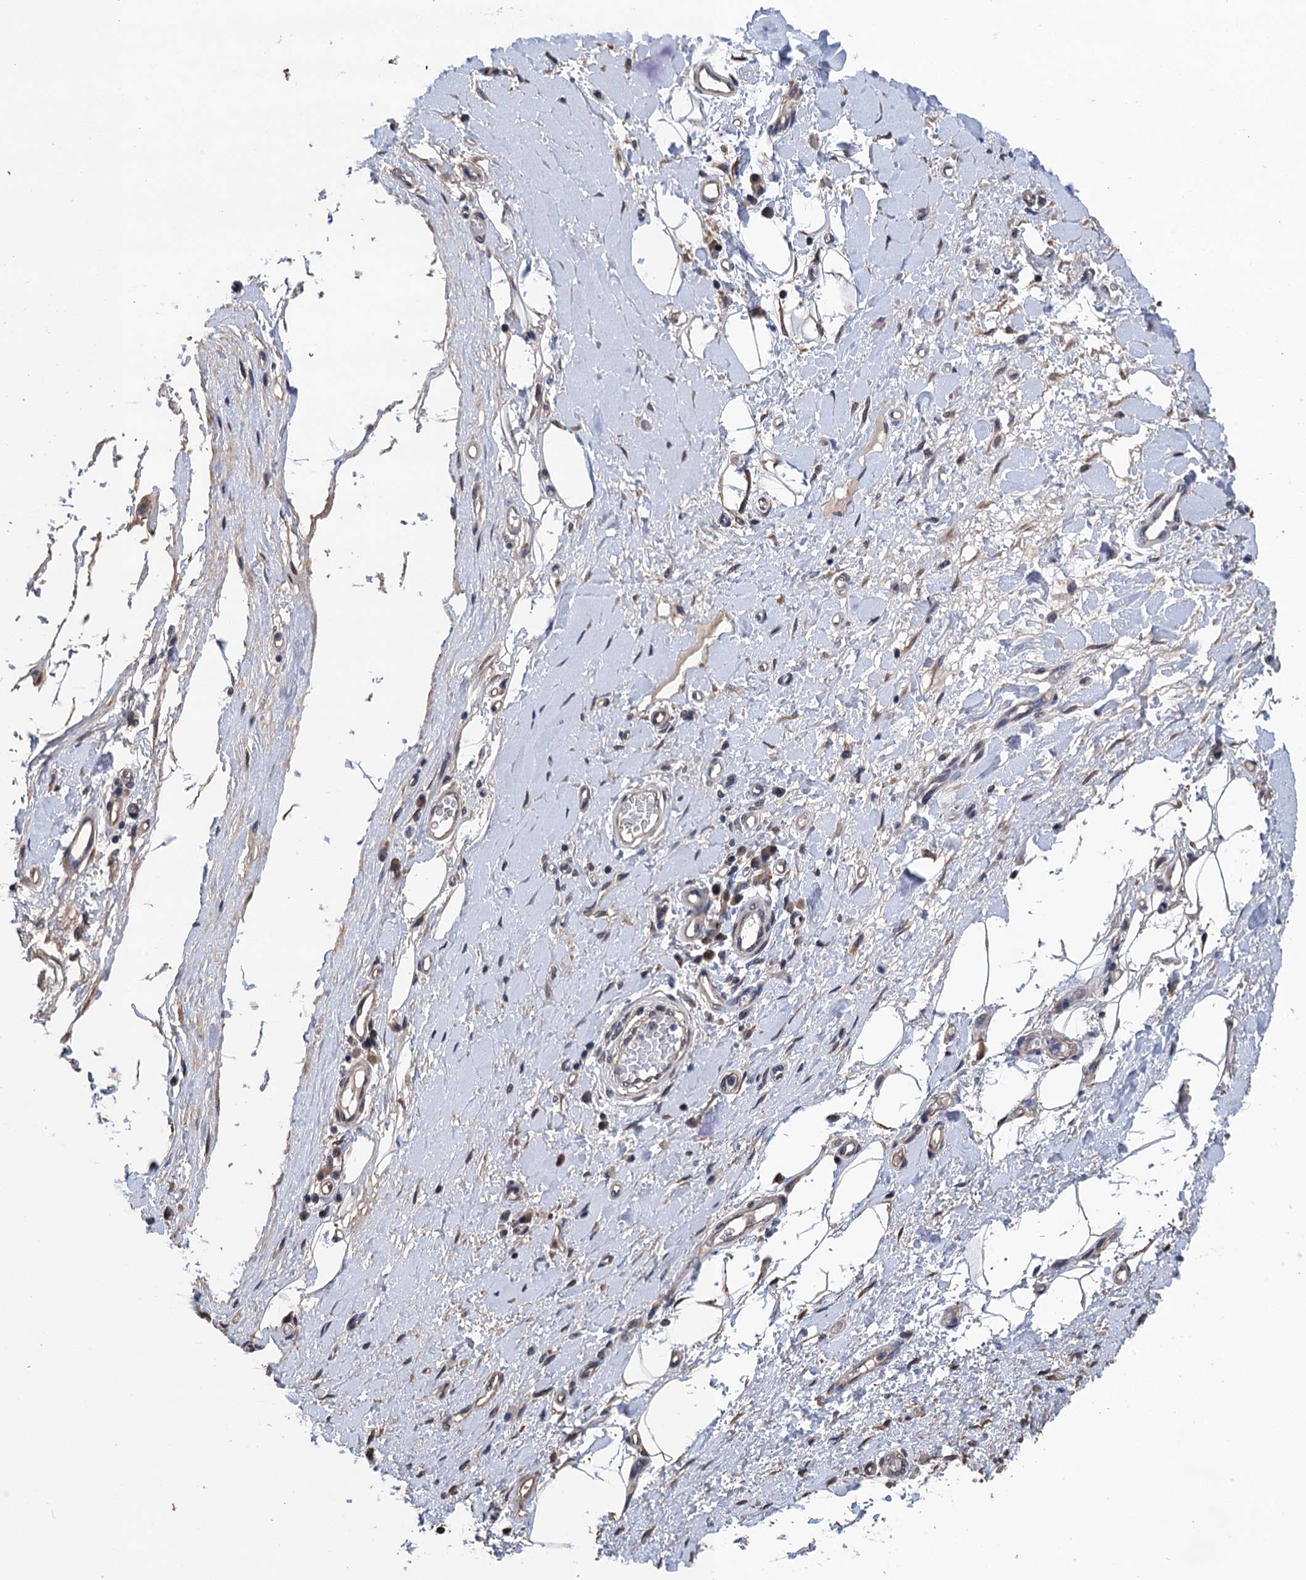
{"staining": {"intensity": "negative", "quantity": "none", "location": "none"}, "tissue": "adipose tissue", "cell_type": "Adipocytes", "image_type": "normal", "snomed": [{"axis": "morphology", "description": "Normal tissue, NOS"}, {"axis": "morphology", "description": "Adenocarcinoma, NOS"}, {"axis": "topography", "description": "Esophagus"}, {"axis": "topography", "description": "Stomach, upper"}, {"axis": "topography", "description": "Peripheral nerve tissue"}], "caption": "Immunohistochemistry (IHC) of normal adipose tissue shows no staining in adipocytes.", "gene": "ART5", "patient": {"sex": "male", "age": 62}}